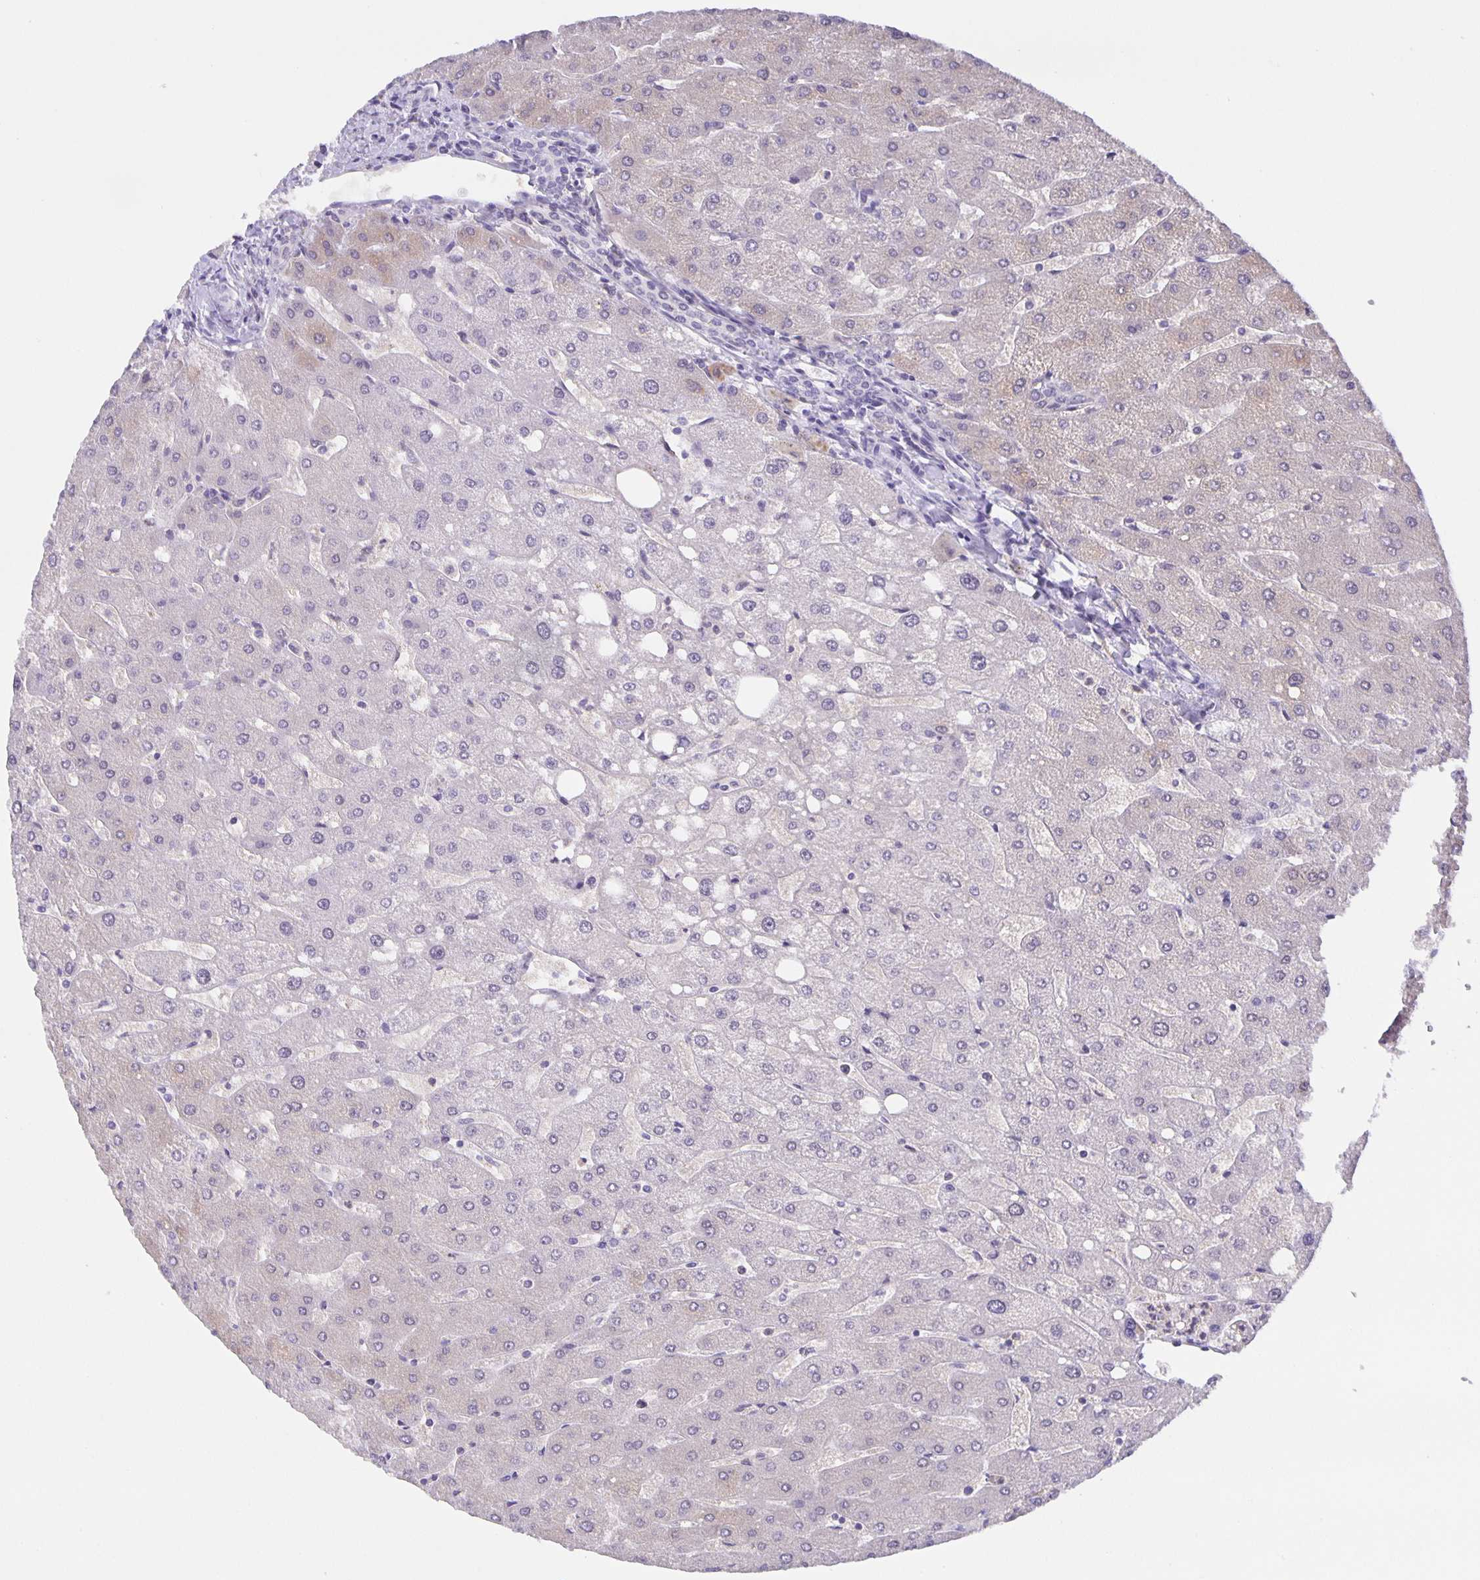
{"staining": {"intensity": "negative", "quantity": "none", "location": "none"}, "tissue": "liver", "cell_type": "Cholangiocytes", "image_type": "normal", "snomed": [{"axis": "morphology", "description": "Normal tissue, NOS"}, {"axis": "topography", "description": "Liver"}], "caption": "The image exhibits no staining of cholangiocytes in unremarkable liver.", "gene": "MARCHF6", "patient": {"sex": "male", "age": 67}}